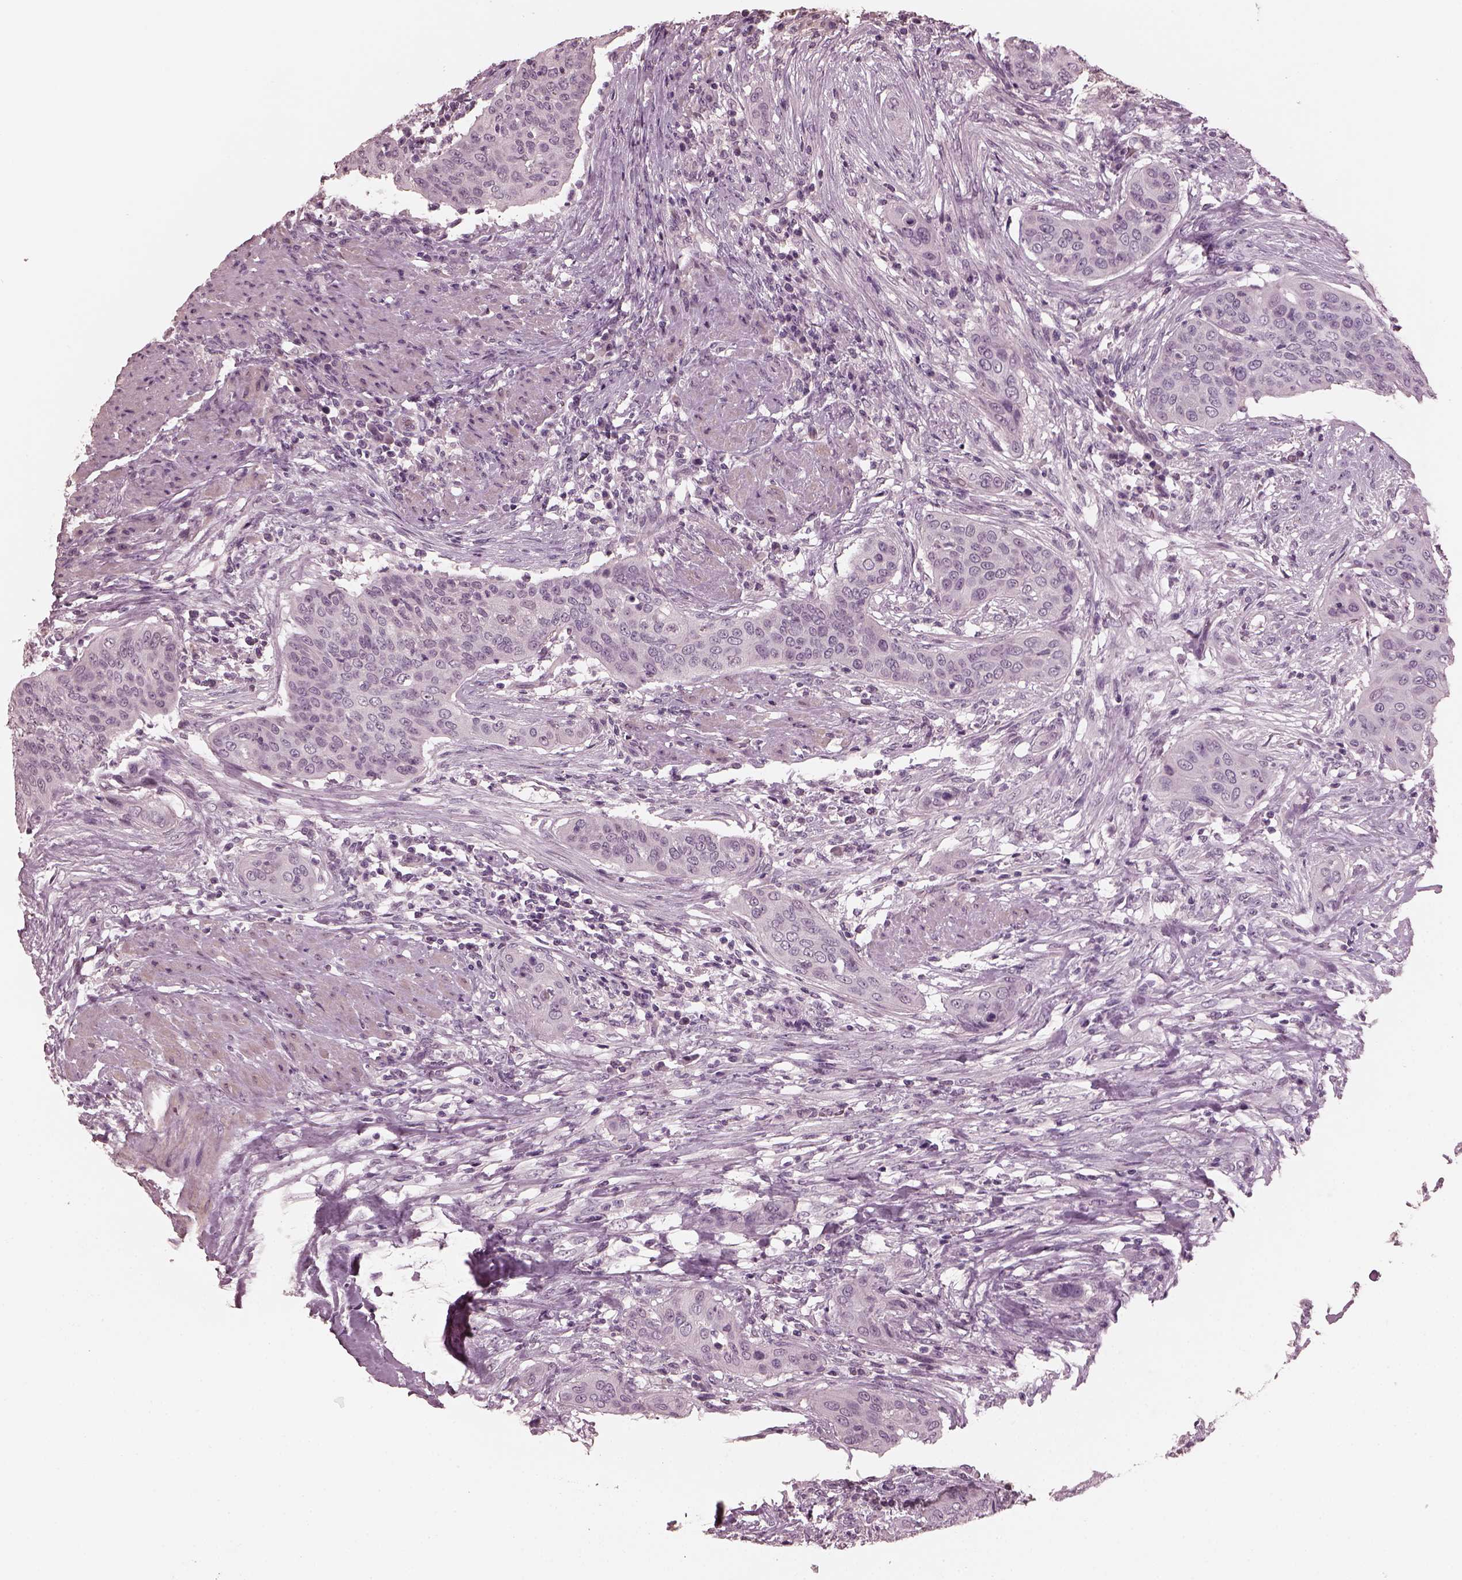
{"staining": {"intensity": "negative", "quantity": "none", "location": "none"}, "tissue": "urothelial cancer", "cell_type": "Tumor cells", "image_type": "cancer", "snomed": [{"axis": "morphology", "description": "Urothelial carcinoma, High grade"}, {"axis": "topography", "description": "Urinary bladder"}], "caption": "High power microscopy photomicrograph of an immunohistochemistry (IHC) image of urothelial cancer, revealing no significant staining in tumor cells.", "gene": "OPTC", "patient": {"sex": "male", "age": 82}}